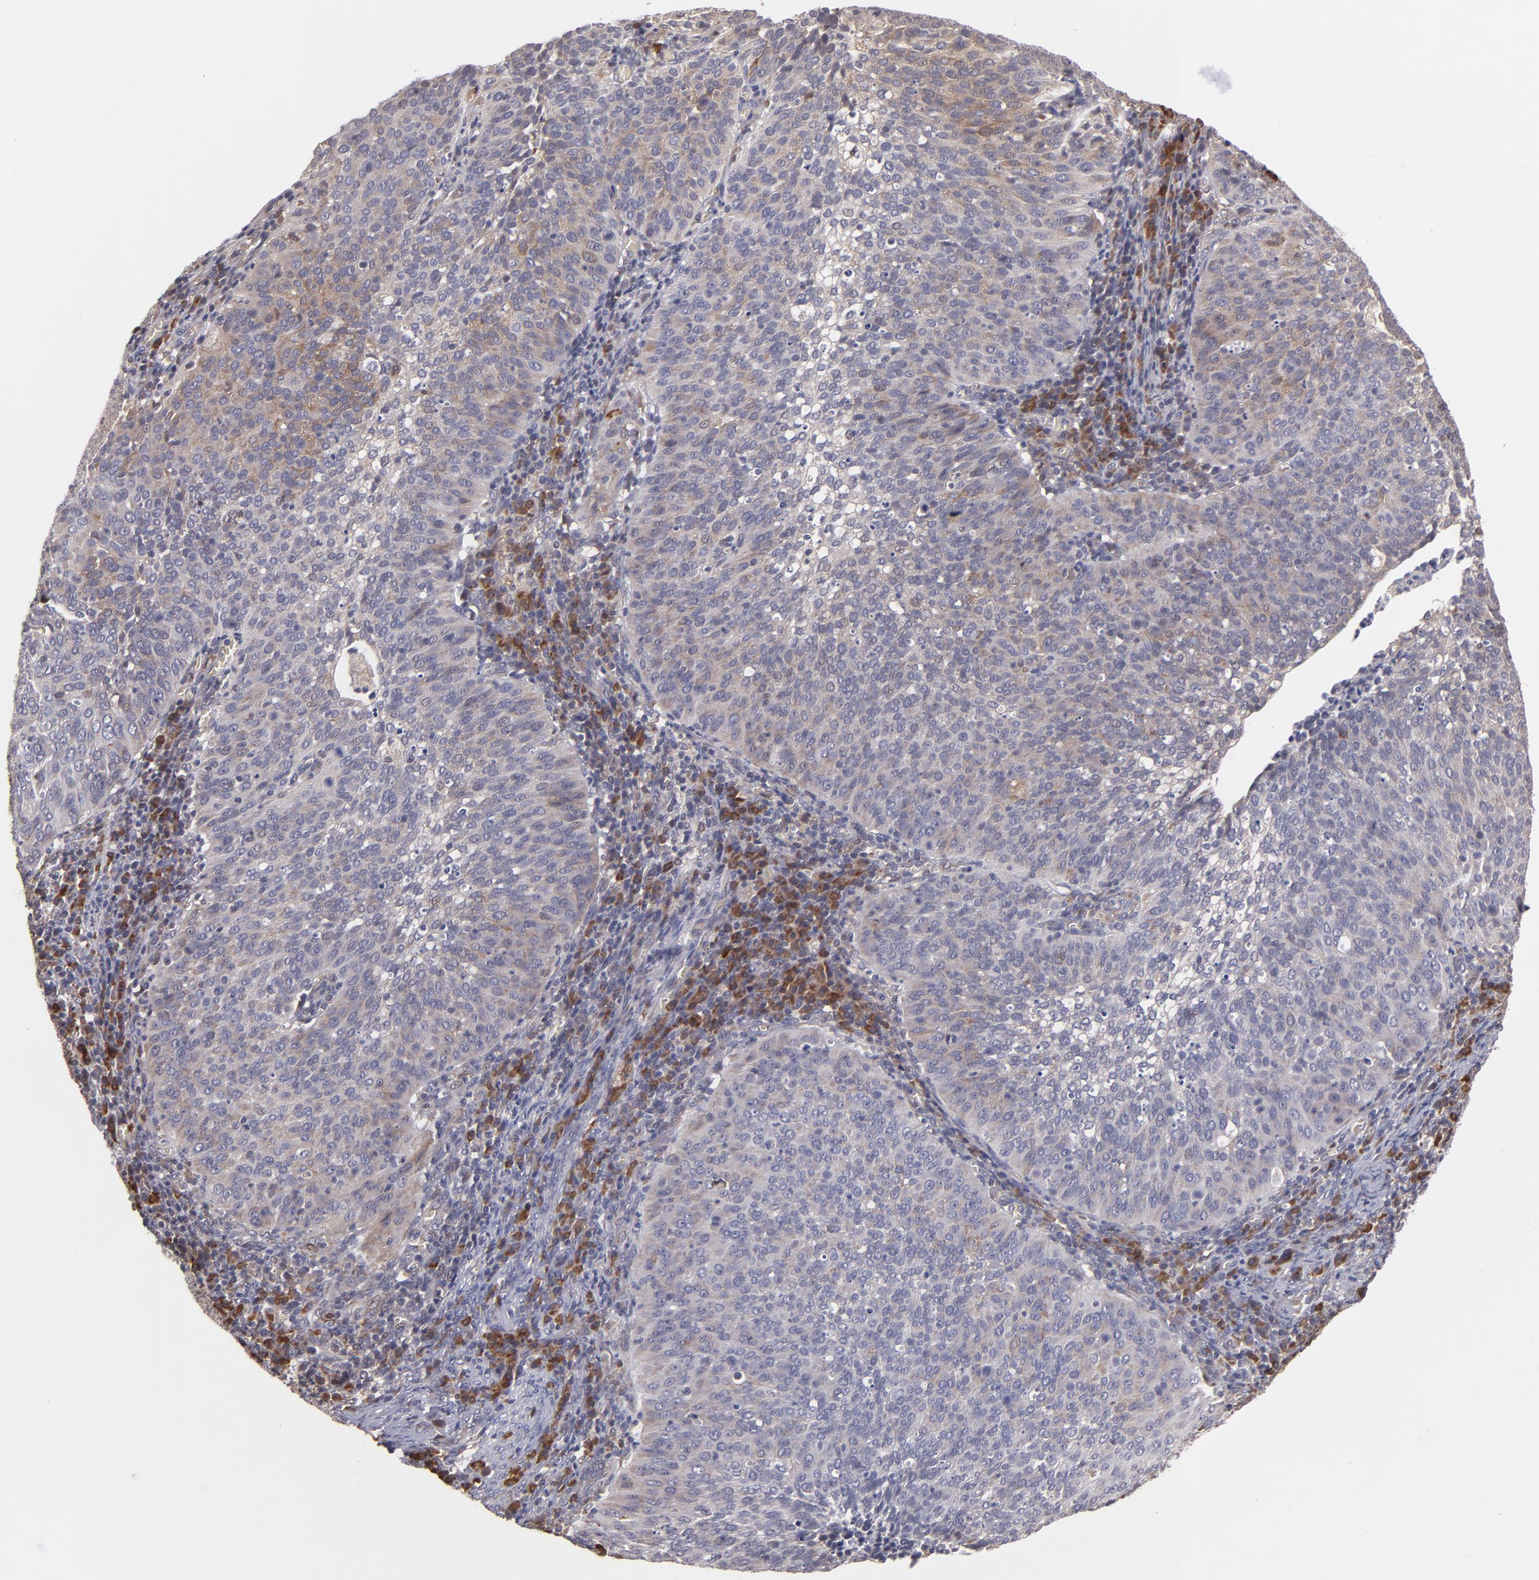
{"staining": {"intensity": "weak", "quantity": ">75%", "location": "cytoplasmic/membranous"}, "tissue": "cervical cancer", "cell_type": "Tumor cells", "image_type": "cancer", "snomed": [{"axis": "morphology", "description": "Squamous cell carcinoma, NOS"}, {"axis": "topography", "description": "Cervix"}], "caption": "Cervical squamous cell carcinoma tissue reveals weak cytoplasmic/membranous positivity in approximately >75% of tumor cells", "gene": "CASP1", "patient": {"sex": "female", "age": 39}}